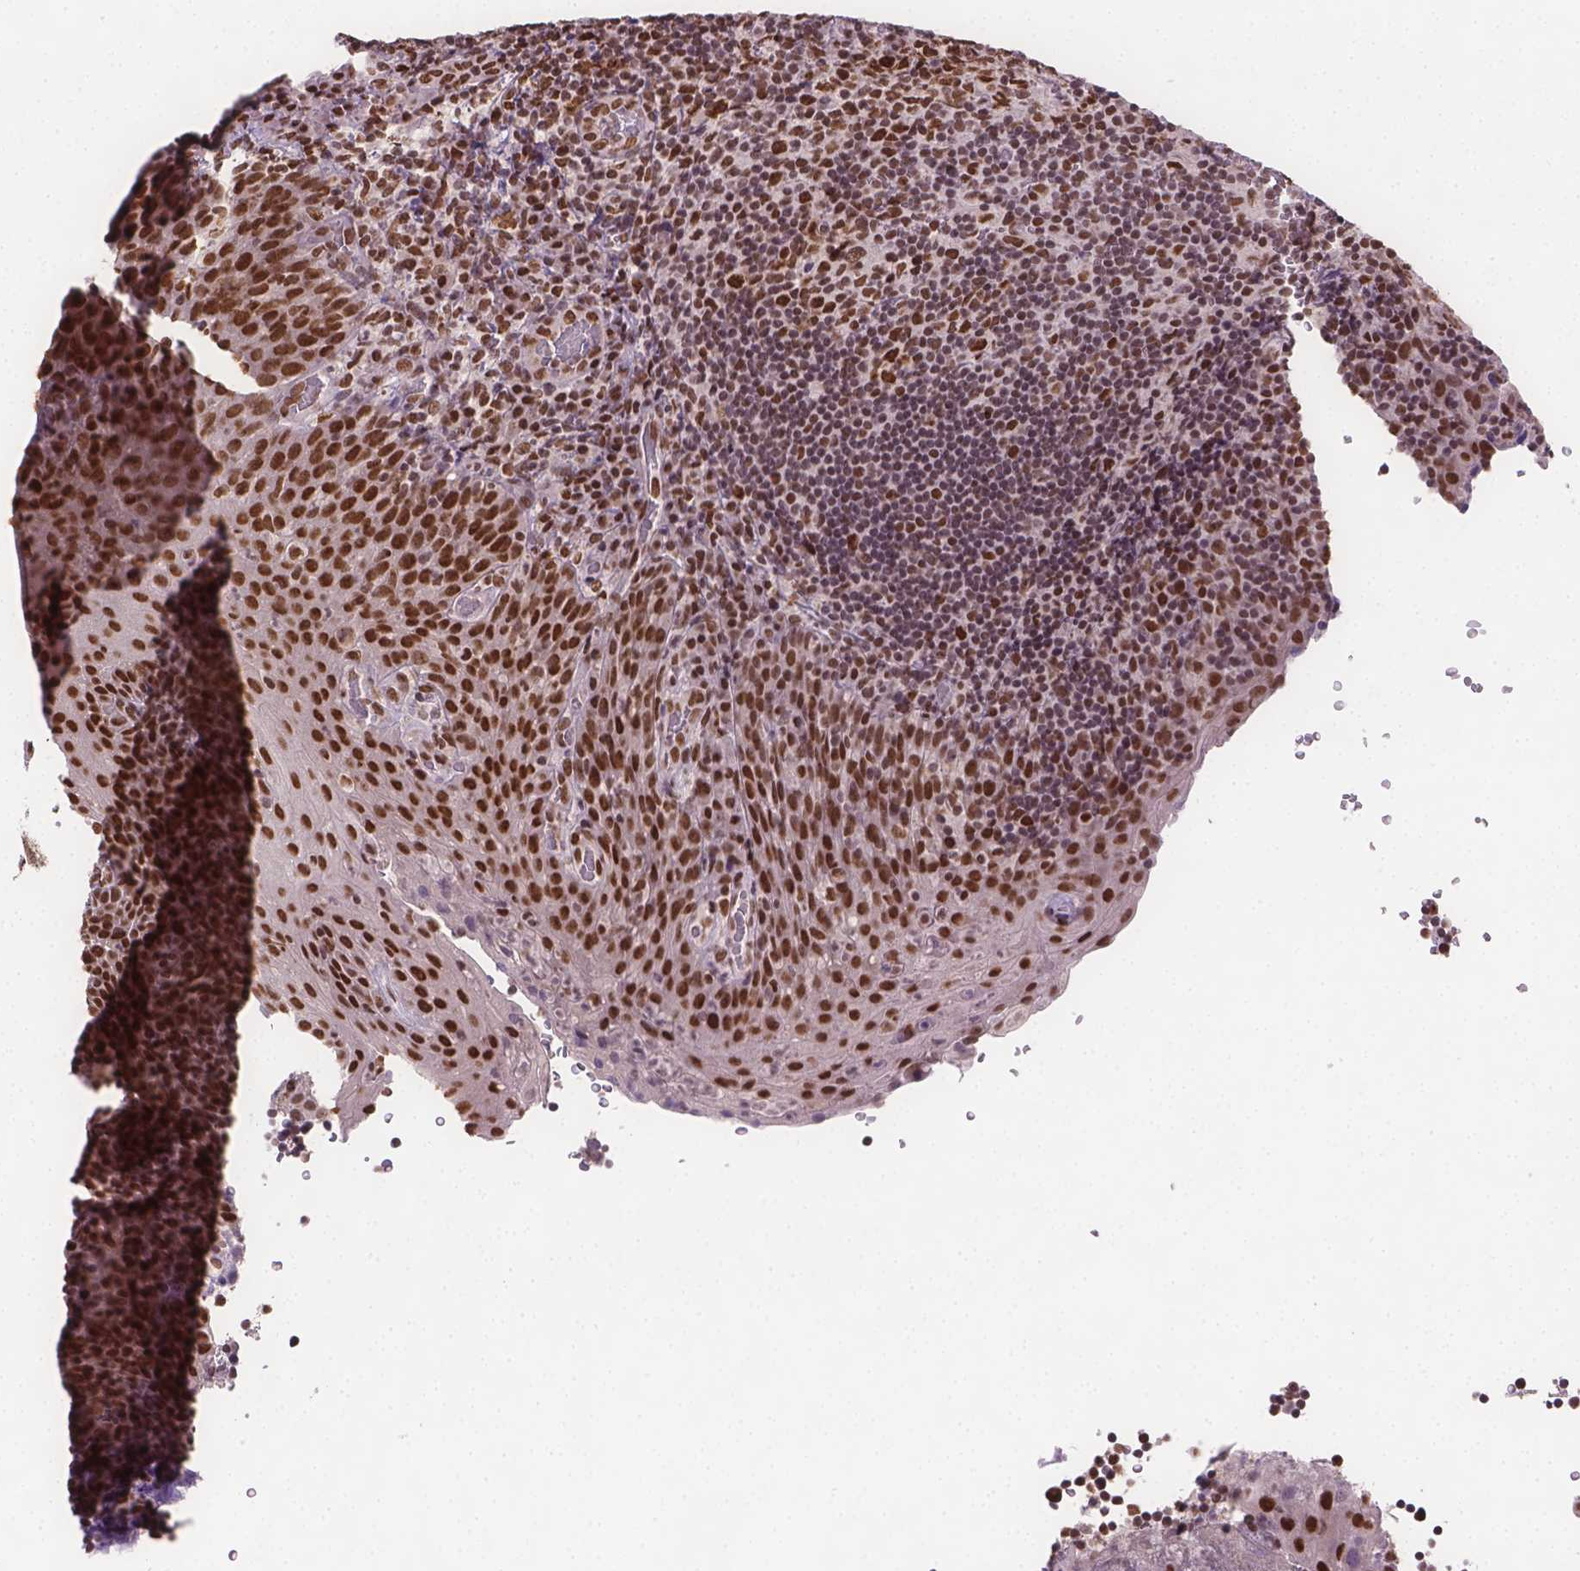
{"staining": {"intensity": "strong", "quantity": ">75%", "location": "nuclear"}, "tissue": "tonsil", "cell_type": "Germinal center cells", "image_type": "normal", "snomed": [{"axis": "morphology", "description": "Normal tissue, NOS"}, {"axis": "topography", "description": "Tonsil"}], "caption": "Immunohistochemistry (IHC) (DAB) staining of normal tonsil exhibits strong nuclear protein staining in approximately >75% of germinal center cells.", "gene": "FANCE", "patient": {"sex": "male", "age": 17}}